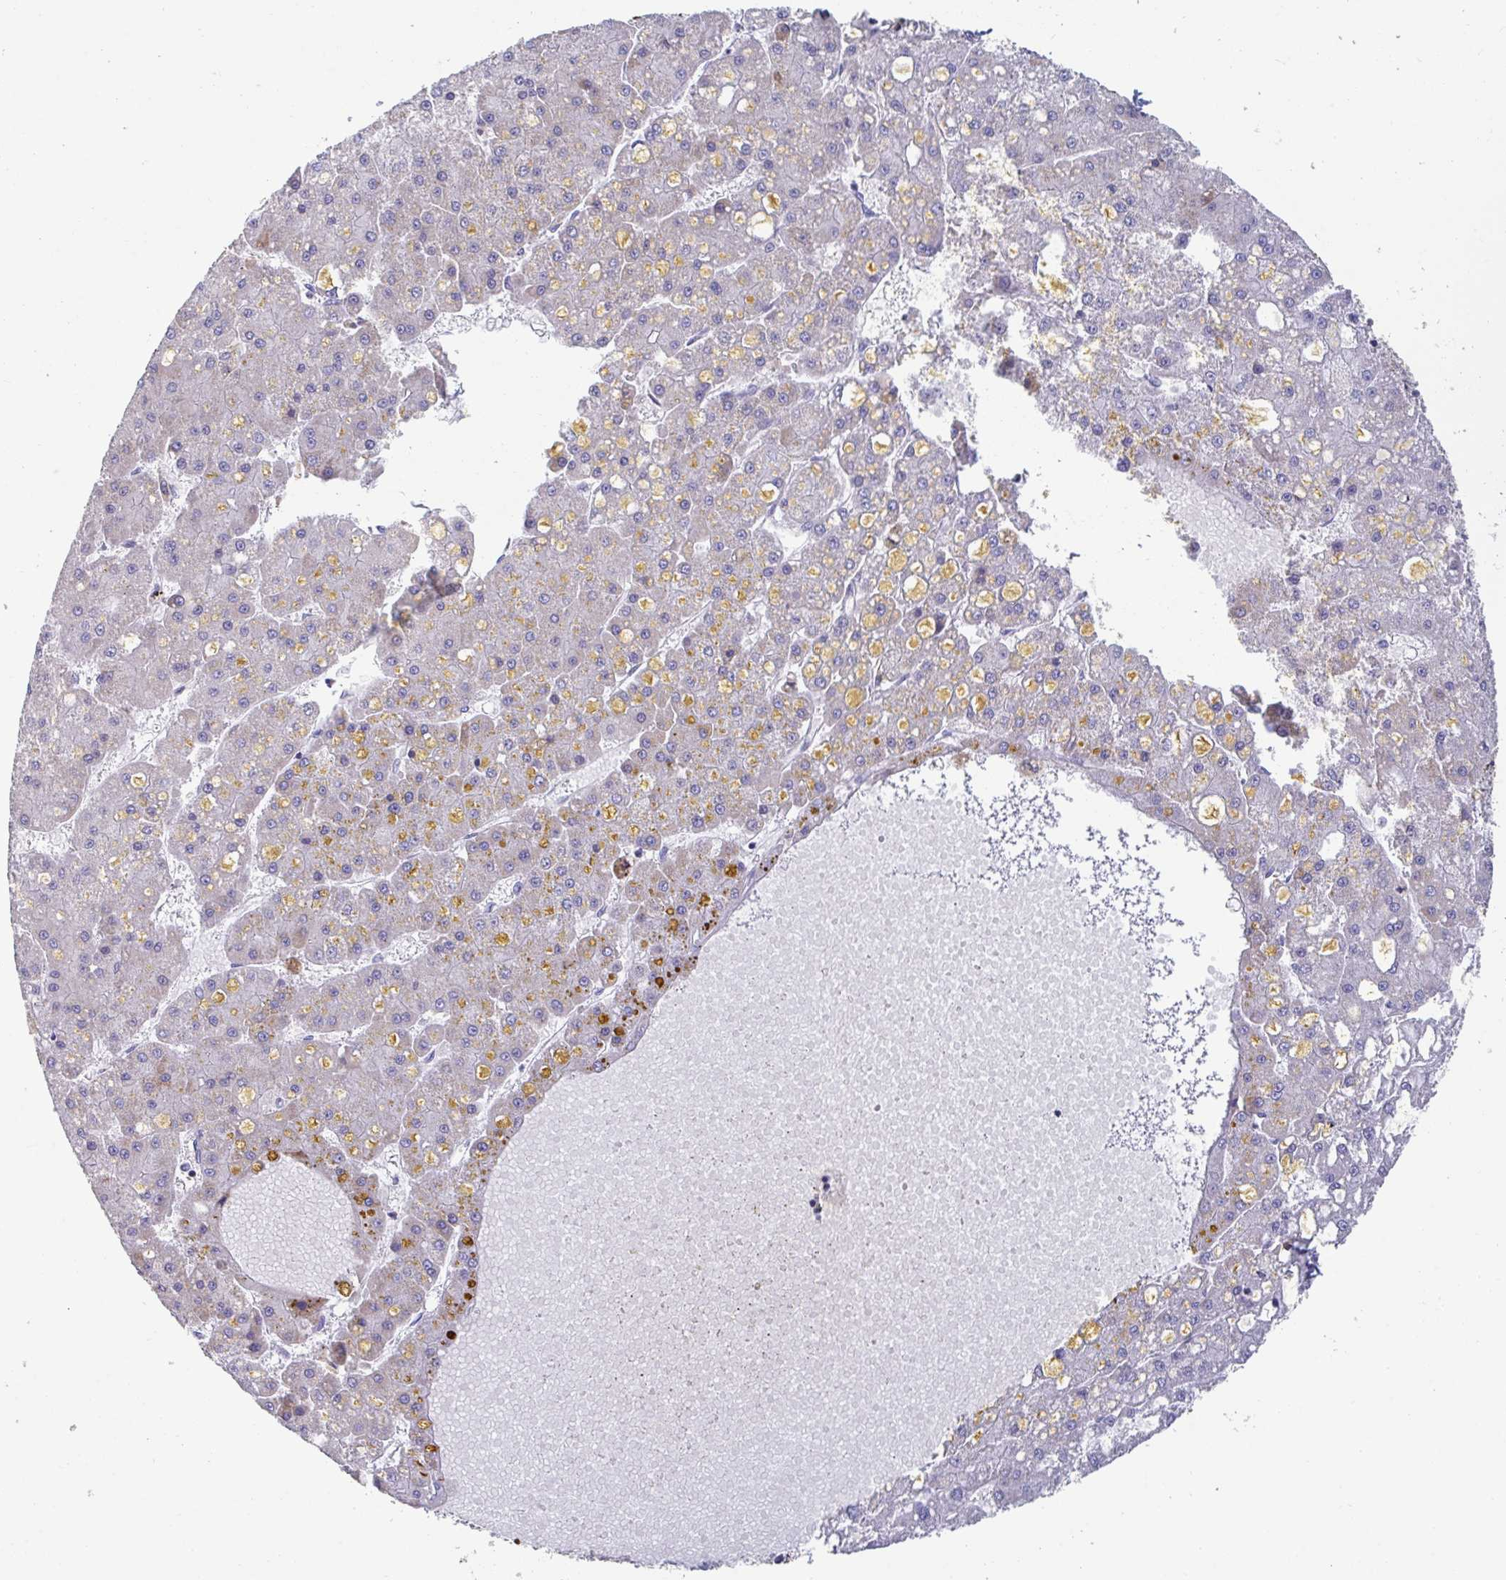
{"staining": {"intensity": "moderate", "quantity": "<25%", "location": "cytoplasmic/membranous"}, "tissue": "liver cancer", "cell_type": "Tumor cells", "image_type": "cancer", "snomed": [{"axis": "morphology", "description": "Carcinoma, Hepatocellular, NOS"}, {"axis": "topography", "description": "Liver"}], "caption": "Liver hepatocellular carcinoma stained with immunohistochemistry displays moderate cytoplasmic/membranous expression in approximately <25% of tumor cells.", "gene": "BCAT2", "patient": {"sex": "male", "age": 67}}